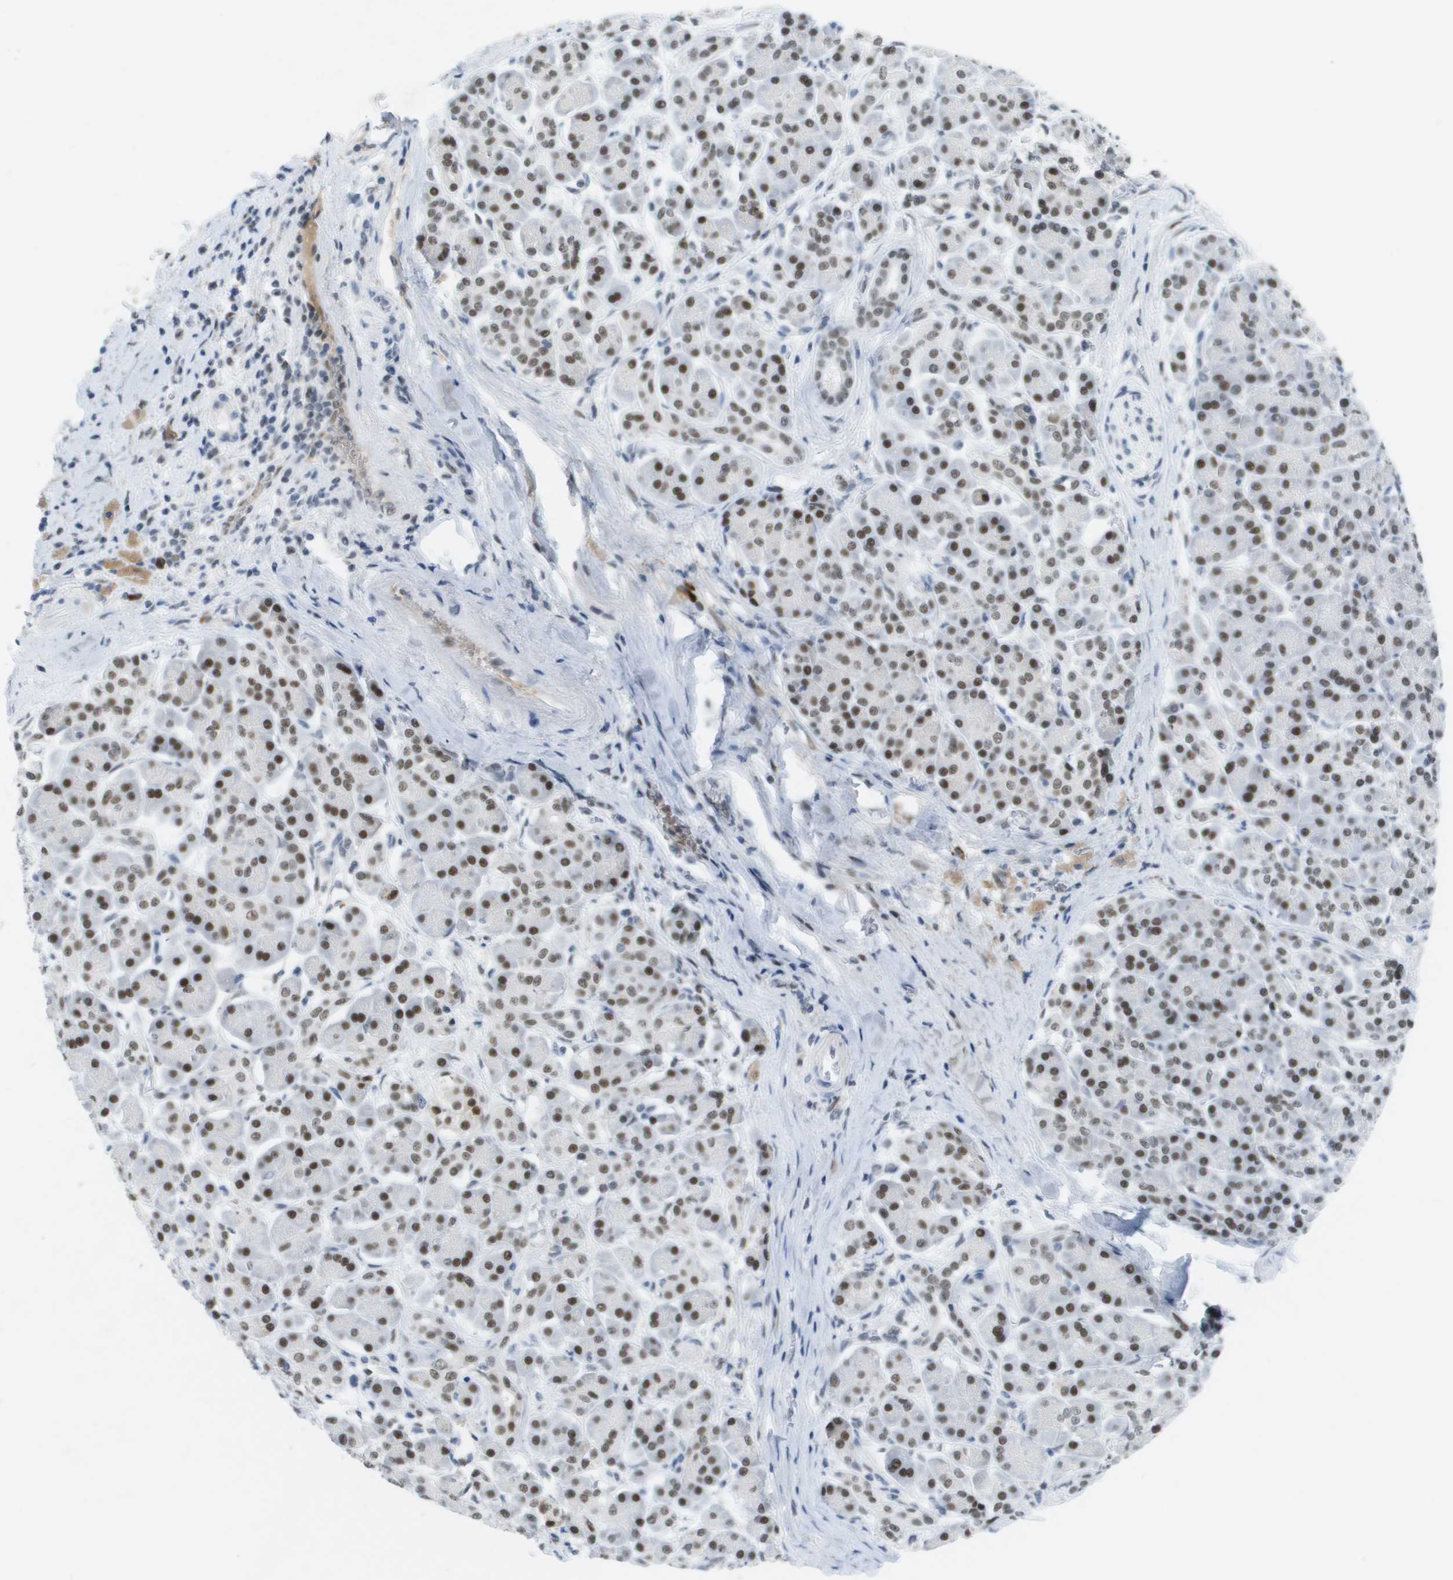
{"staining": {"intensity": "strong", "quantity": ">75%", "location": "nuclear"}, "tissue": "pancreatic cancer", "cell_type": "Tumor cells", "image_type": "cancer", "snomed": [{"axis": "morphology", "description": "Adenocarcinoma, NOS"}, {"axis": "topography", "description": "Pancreas"}], "caption": "Immunohistochemical staining of human adenocarcinoma (pancreatic) exhibits strong nuclear protein positivity in approximately >75% of tumor cells.", "gene": "TP53RK", "patient": {"sex": "male", "age": 55}}